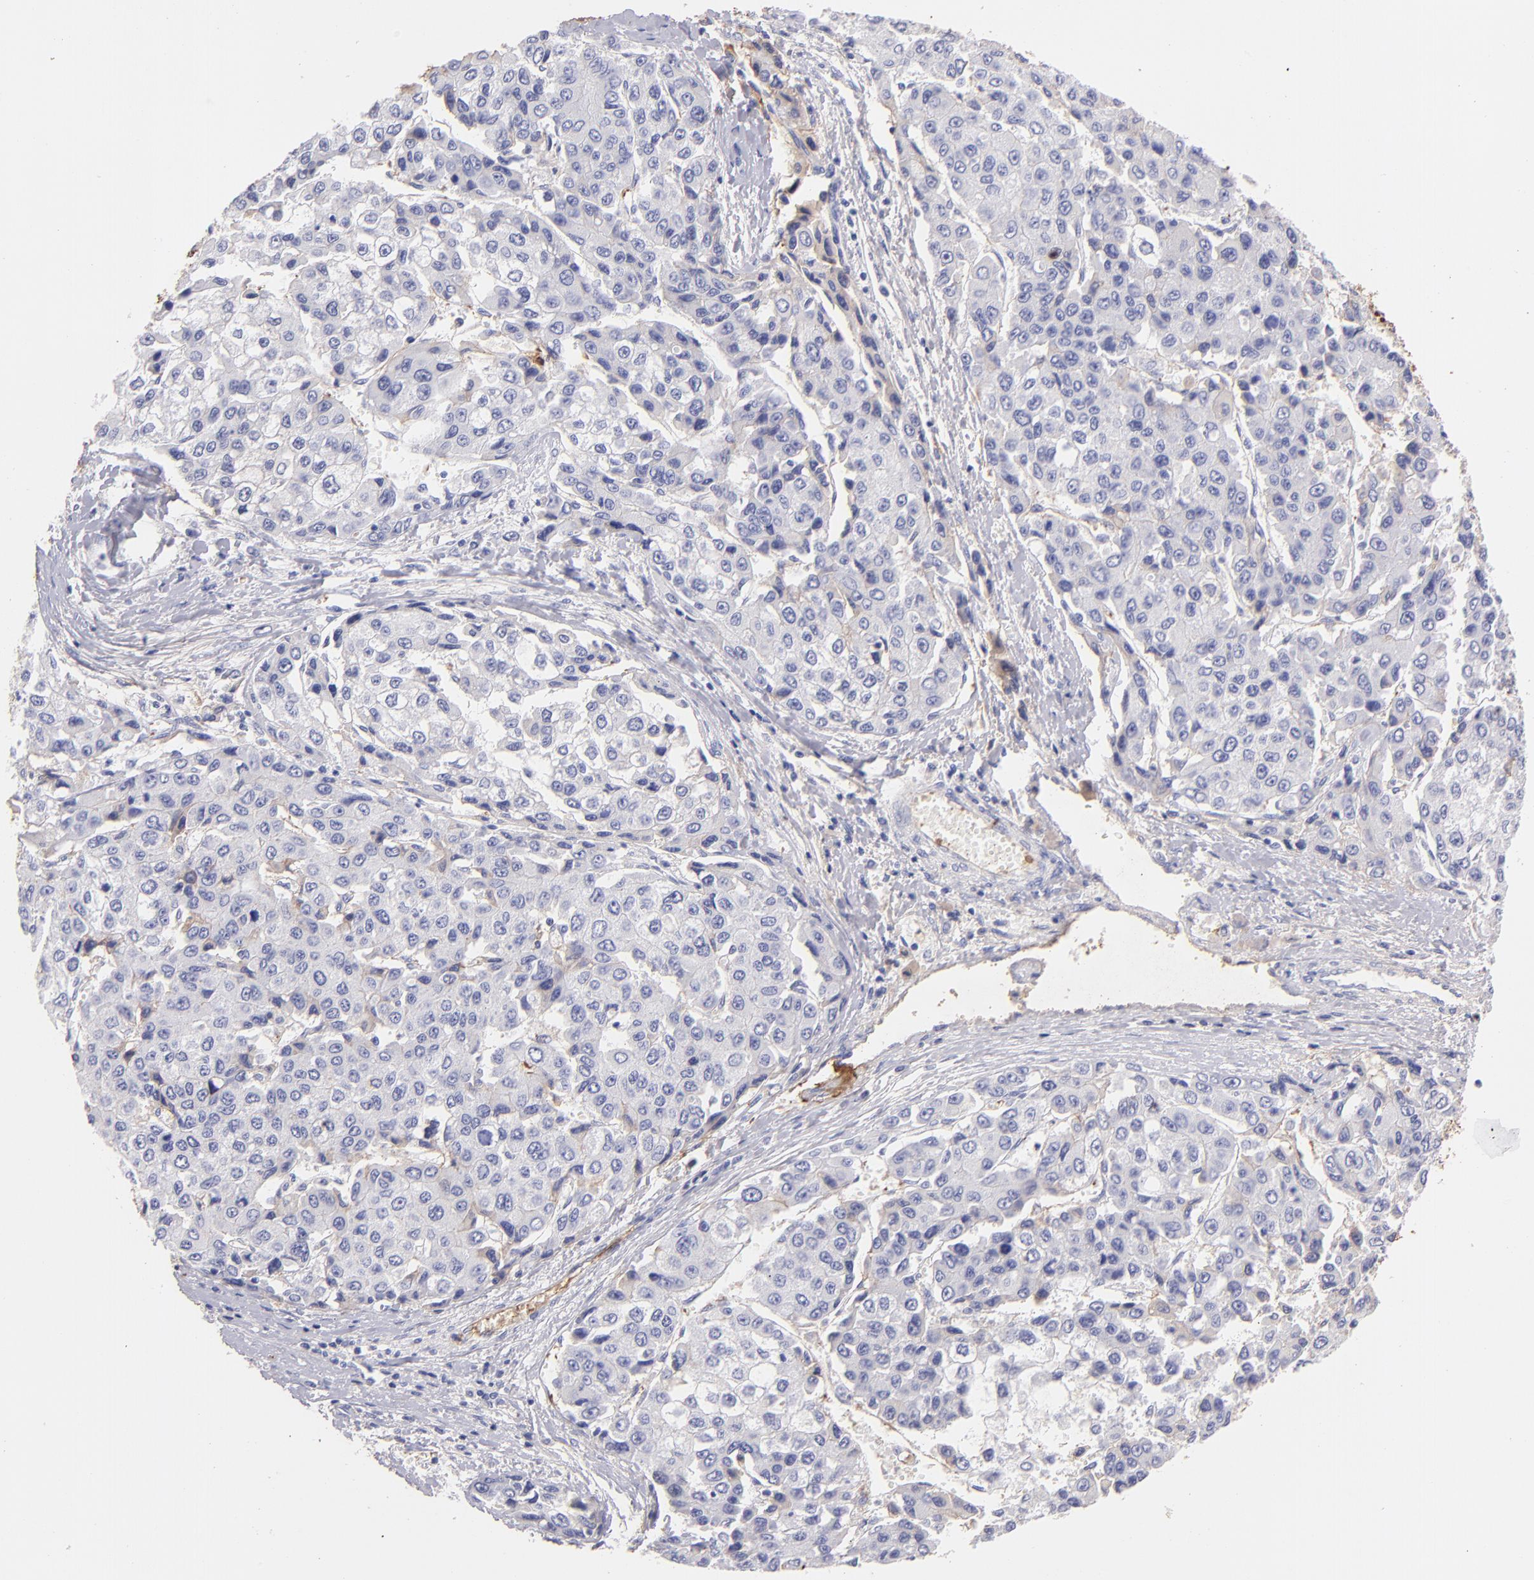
{"staining": {"intensity": "negative", "quantity": "none", "location": "none"}, "tissue": "liver cancer", "cell_type": "Tumor cells", "image_type": "cancer", "snomed": [{"axis": "morphology", "description": "Carcinoma, Hepatocellular, NOS"}, {"axis": "topography", "description": "Liver"}], "caption": "IHC photomicrograph of neoplastic tissue: human liver hepatocellular carcinoma stained with DAB (3,3'-diaminobenzidine) displays no significant protein expression in tumor cells. Nuclei are stained in blue.", "gene": "FGB", "patient": {"sex": "female", "age": 66}}